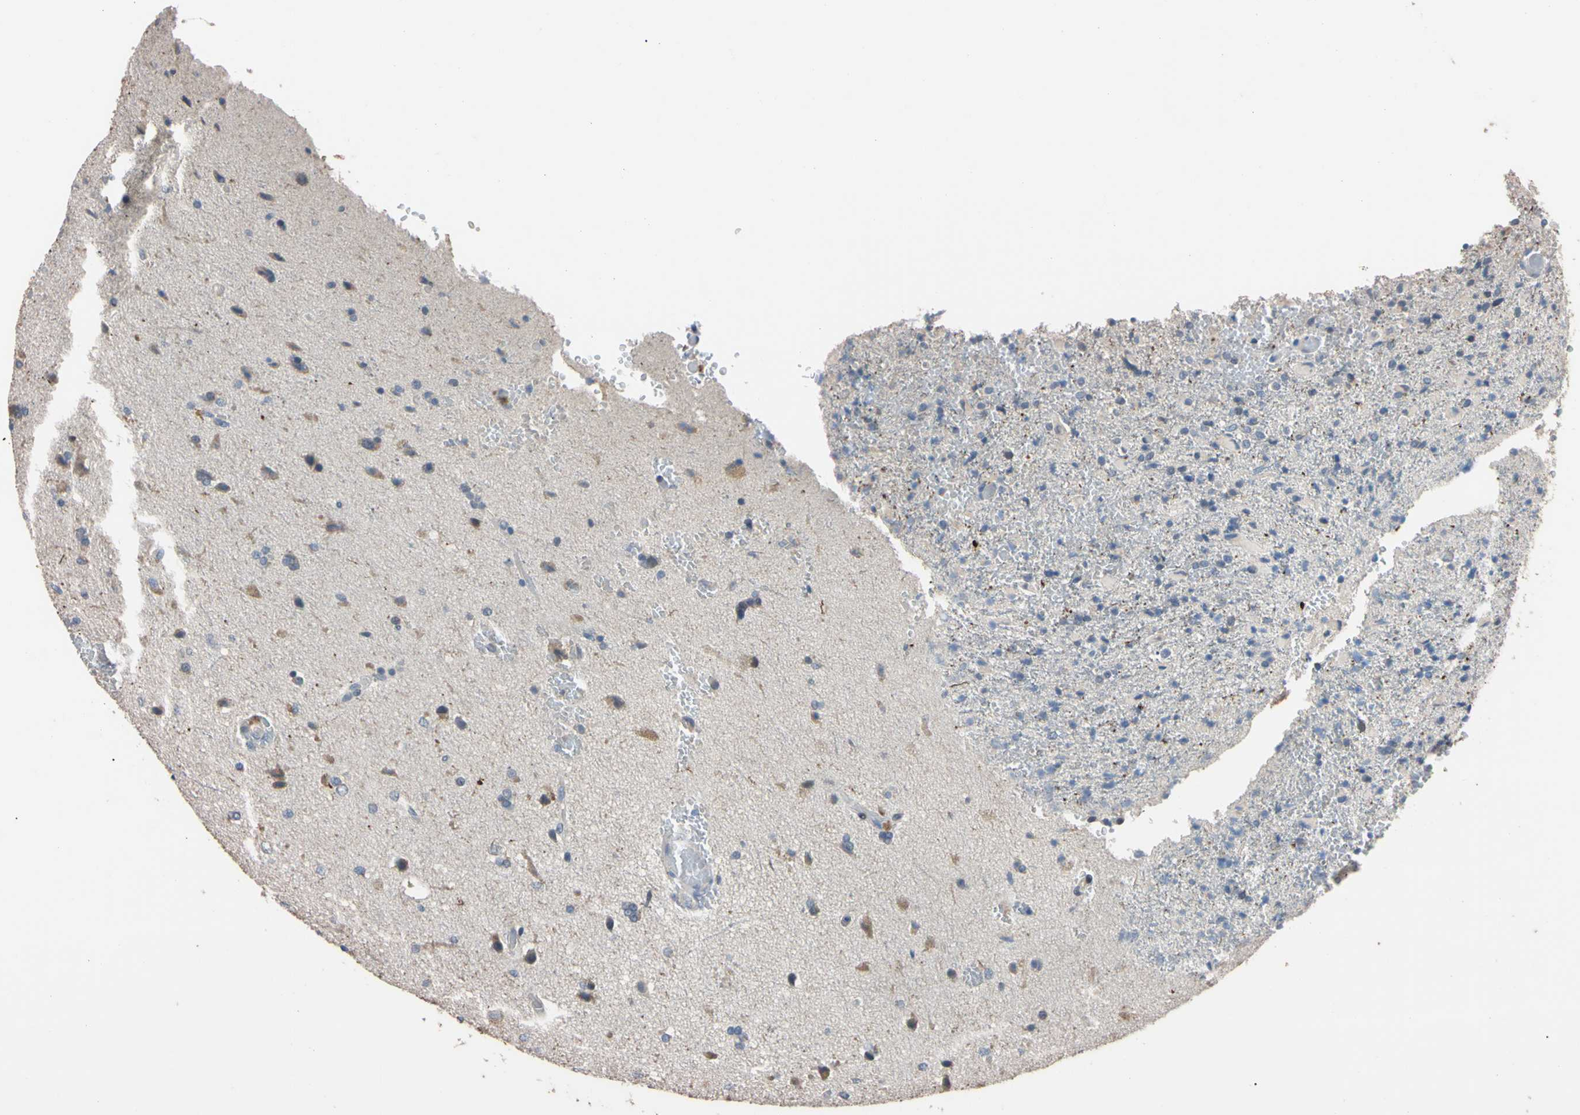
{"staining": {"intensity": "weak", "quantity": "25%-75%", "location": "cytoplasmic/membranous"}, "tissue": "glioma", "cell_type": "Tumor cells", "image_type": "cancer", "snomed": [{"axis": "morphology", "description": "Glioma, malignant, High grade"}, {"axis": "topography", "description": "Brain"}], "caption": "Glioma stained with a brown dye displays weak cytoplasmic/membranous positive positivity in about 25%-75% of tumor cells.", "gene": "PNKD", "patient": {"sex": "male", "age": 71}}